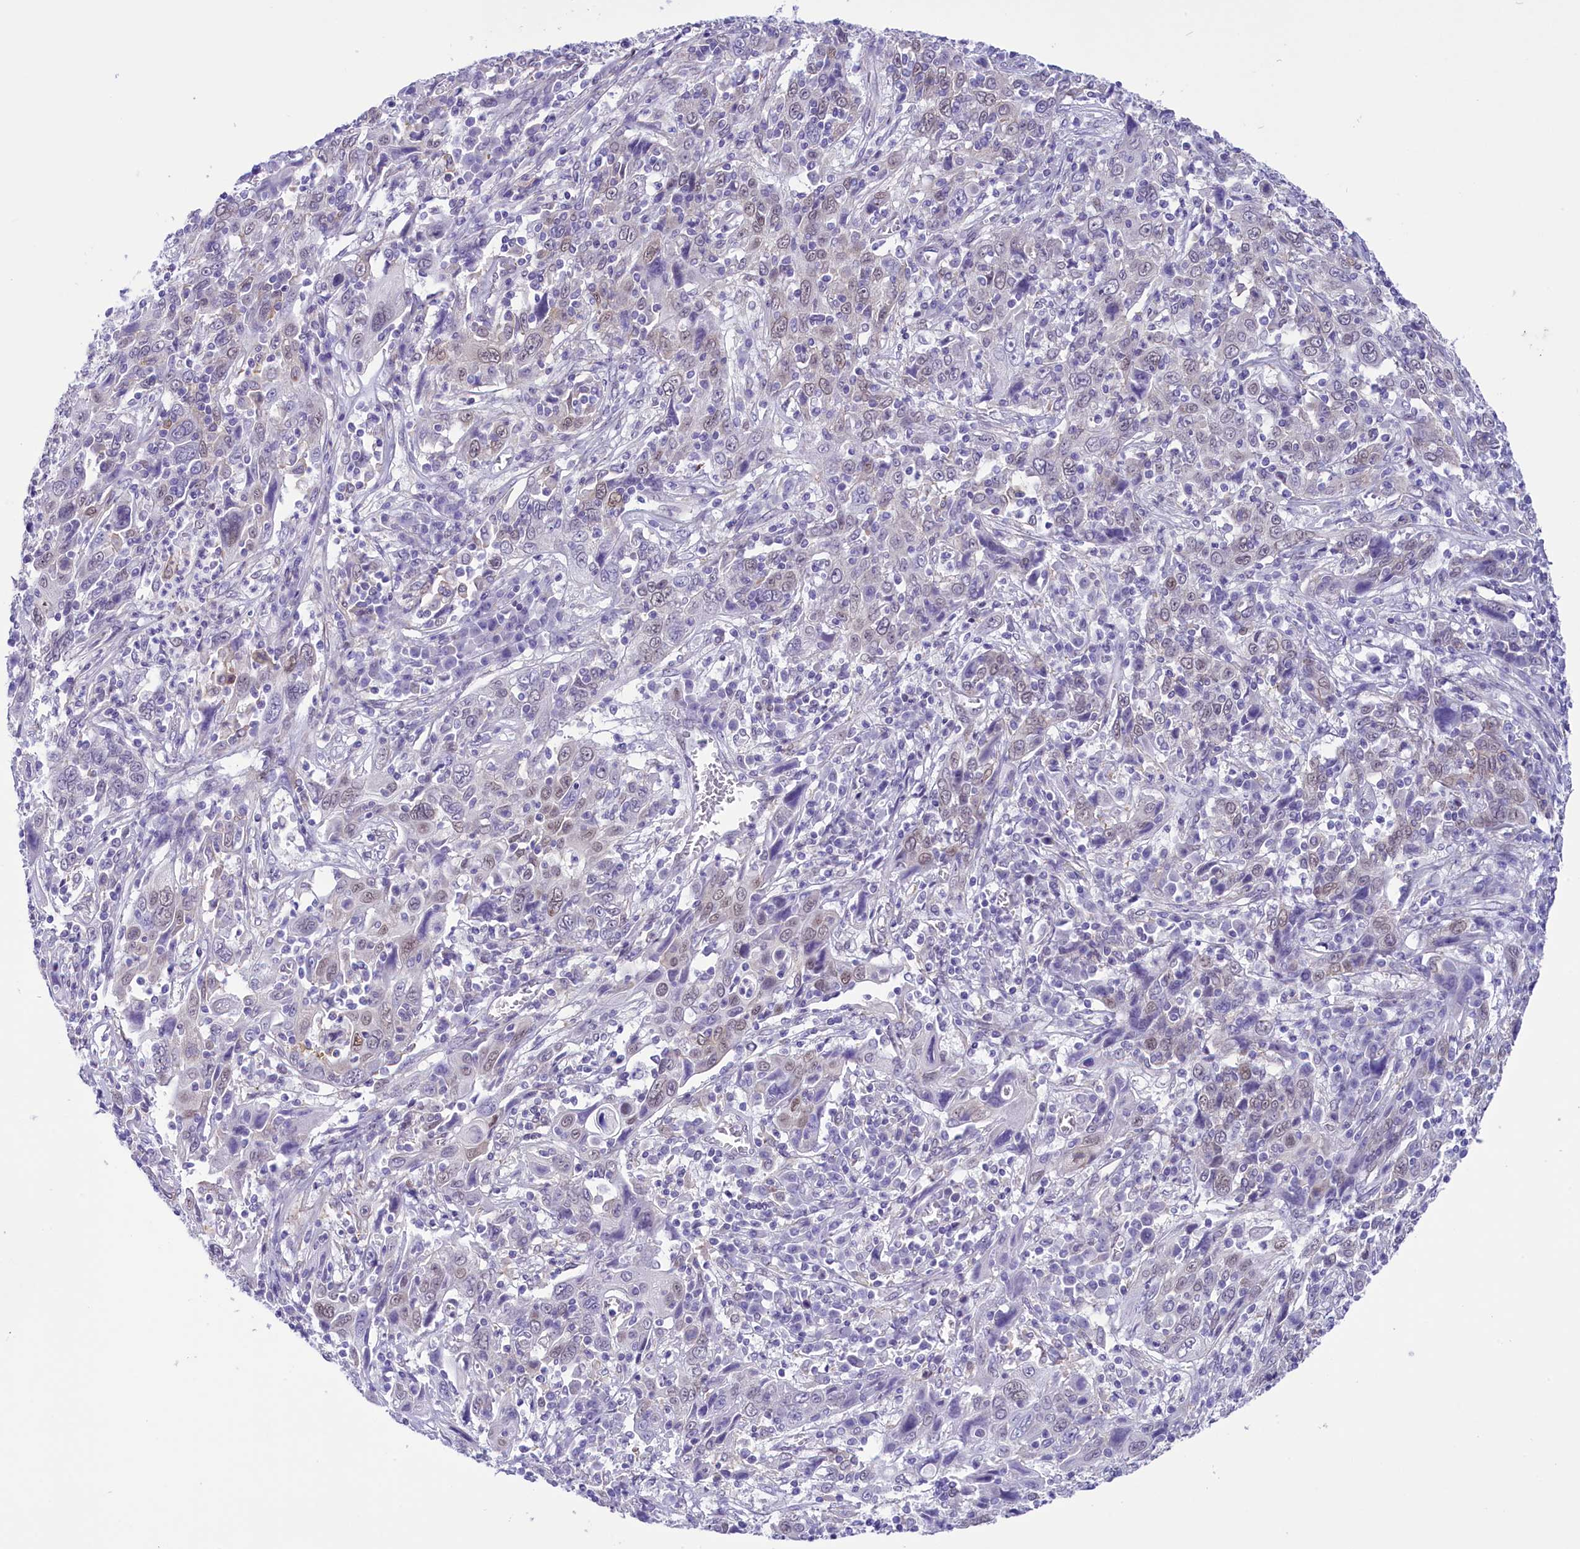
{"staining": {"intensity": "weak", "quantity": "<25%", "location": "nuclear"}, "tissue": "cervical cancer", "cell_type": "Tumor cells", "image_type": "cancer", "snomed": [{"axis": "morphology", "description": "Squamous cell carcinoma, NOS"}, {"axis": "topography", "description": "Cervix"}], "caption": "Immunohistochemistry image of human cervical cancer (squamous cell carcinoma) stained for a protein (brown), which shows no staining in tumor cells. (DAB (3,3'-diaminobenzidine) immunohistochemistry (IHC) with hematoxylin counter stain).", "gene": "RPS6KB1", "patient": {"sex": "female", "age": 46}}